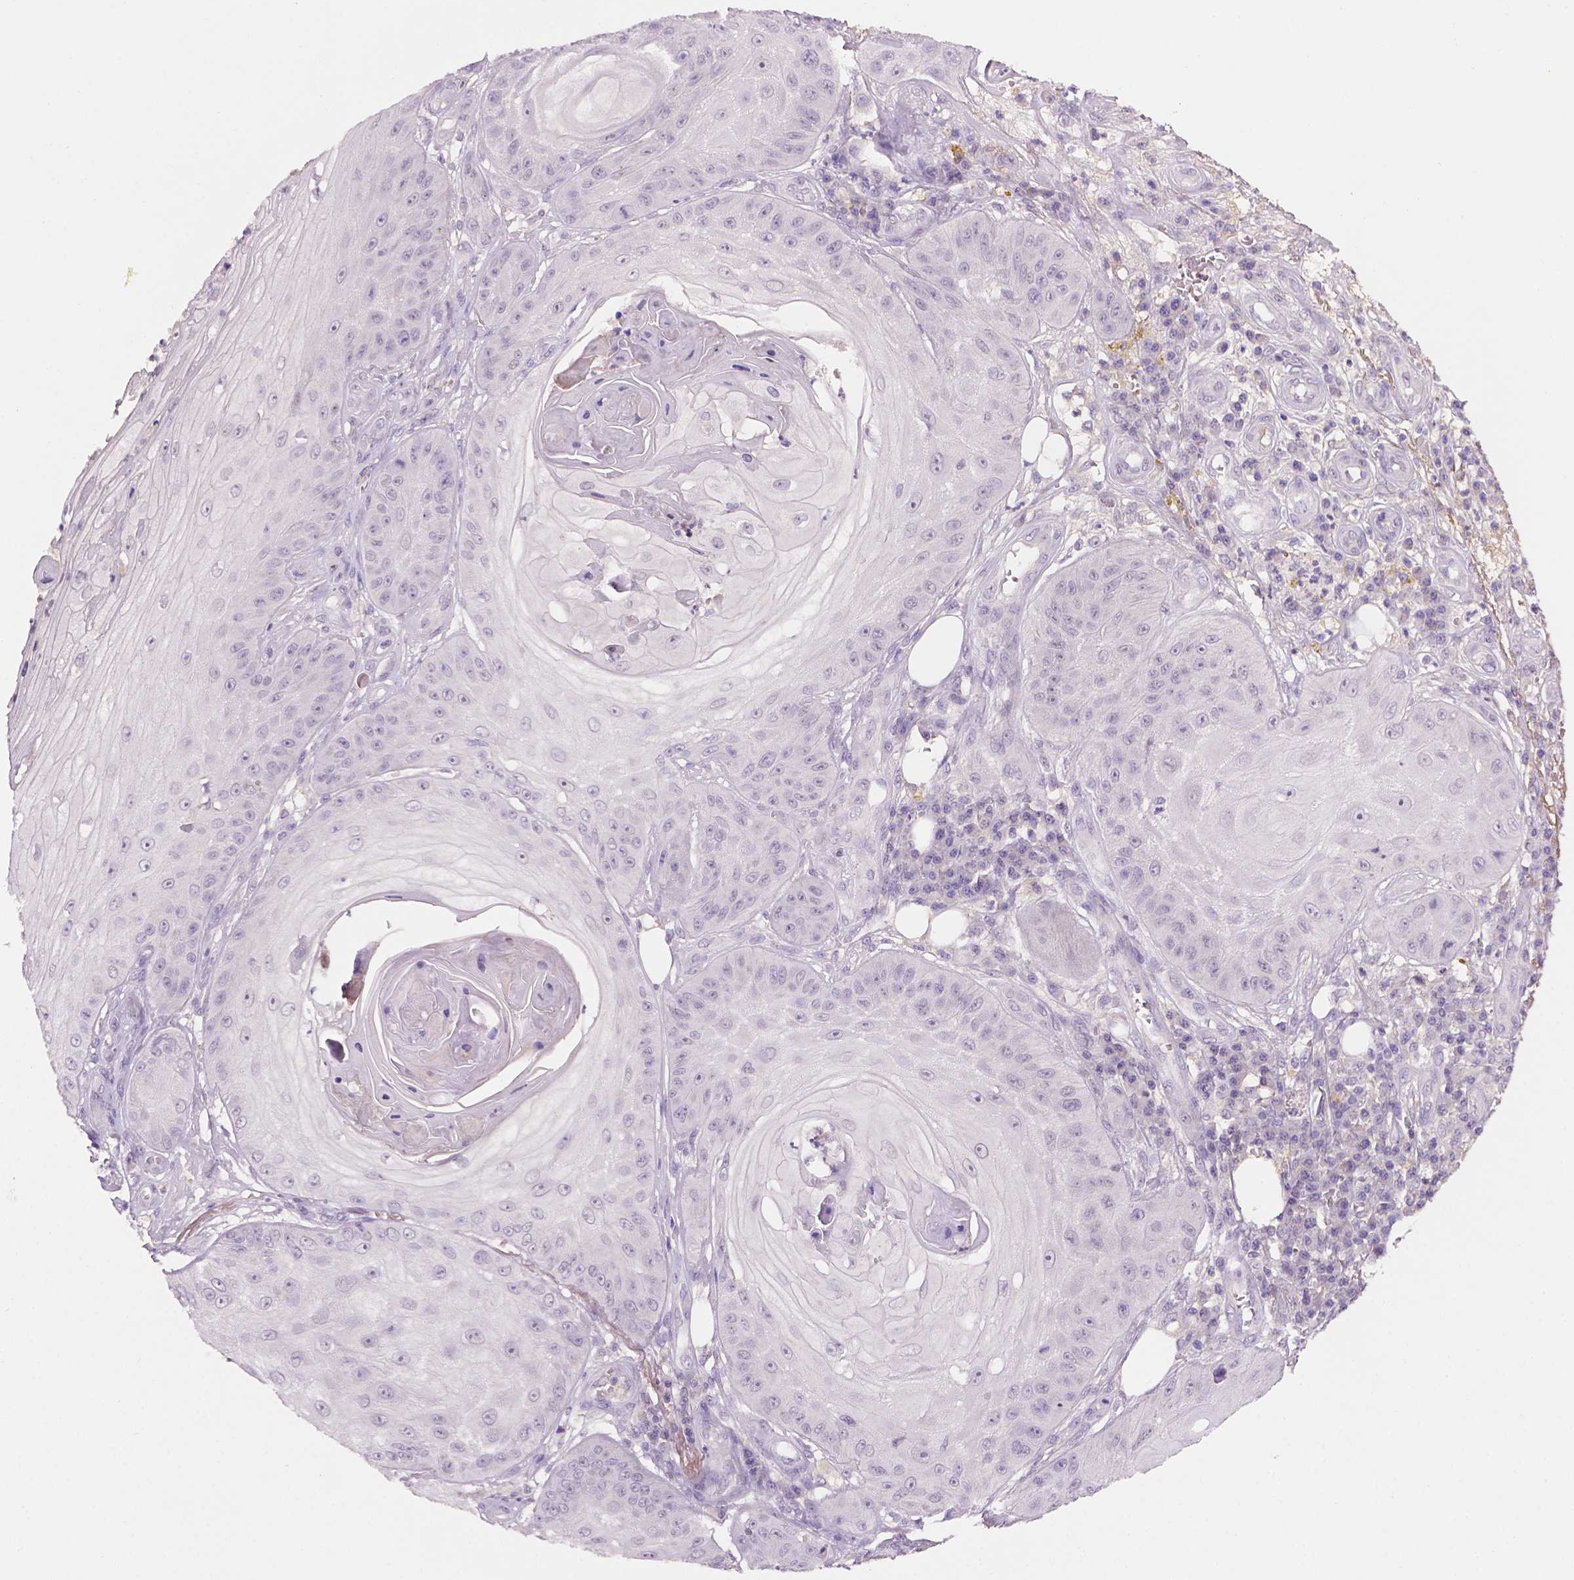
{"staining": {"intensity": "negative", "quantity": "none", "location": "none"}, "tissue": "skin cancer", "cell_type": "Tumor cells", "image_type": "cancer", "snomed": [{"axis": "morphology", "description": "Squamous cell carcinoma, NOS"}, {"axis": "topography", "description": "Skin"}], "caption": "Tumor cells are negative for protein expression in human skin cancer (squamous cell carcinoma). Brightfield microscopy of IHC stained with DAB (brown) and hematoxylin (blue), captured at high magnification.", "gene": "FBLN1", "patient": {"sex": "male", "age": 70}}